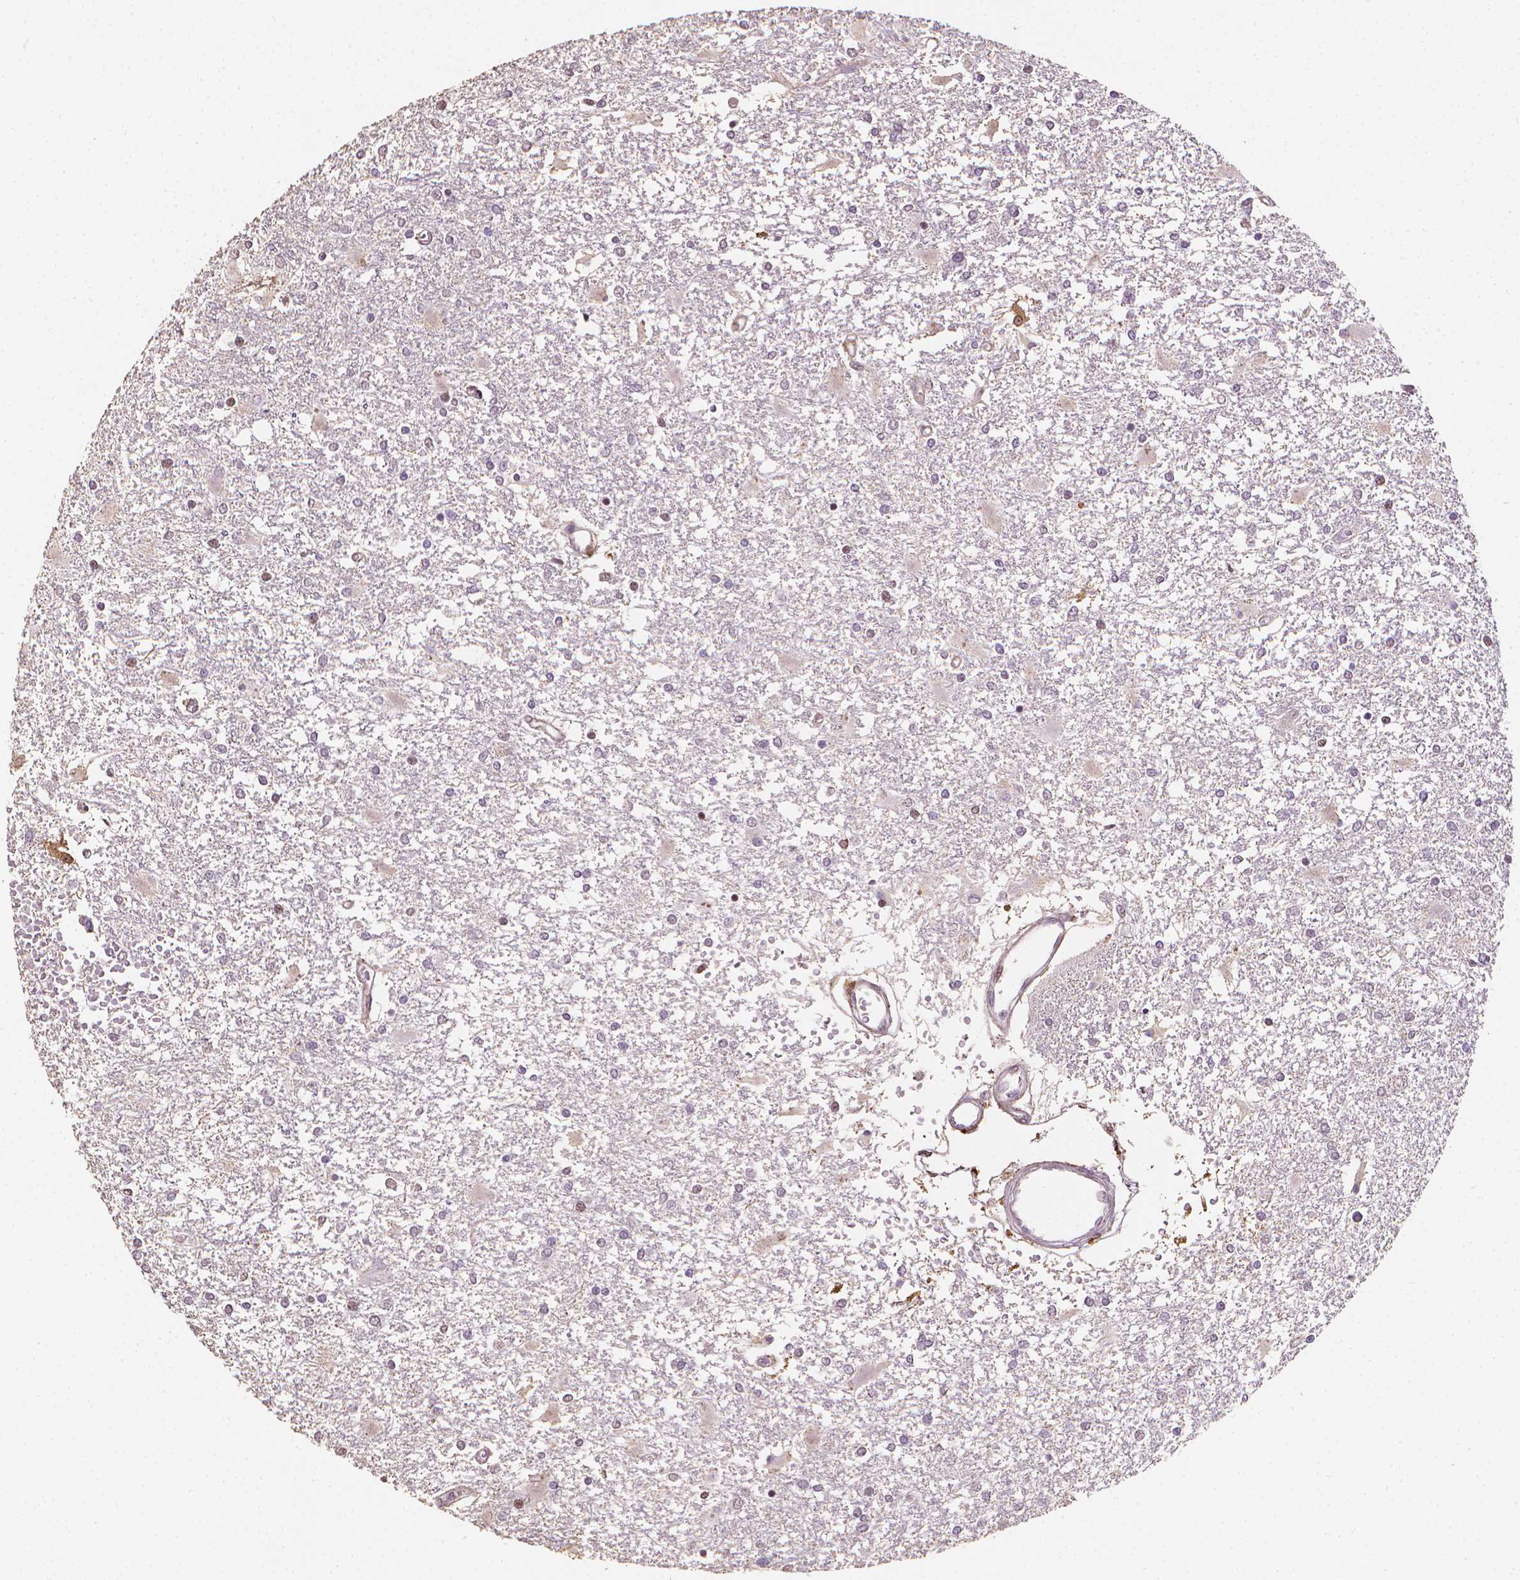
{"staining": {"intensity": "negative", "quantity": "none", "location": "none"}, "tissue": "glioma", "cell_type": "Tumor cells", "image_type": "cancer", "snomed": [{"axis": "morphology", "description": "Glioma, malignant, High grade"}, {"axis": "topography", "description": "Cerebral cortex"}], "caption": "High magnification brightfield microscopy of malignant glioma (high-grade) stained with DAB (3,3'-diaminobenzidine) (brown) and counterstained with hematoxylin (blue): tumor cells show no significant expression.", "gene": "DCN", "patient": {"sex": "male", "age": 79}}